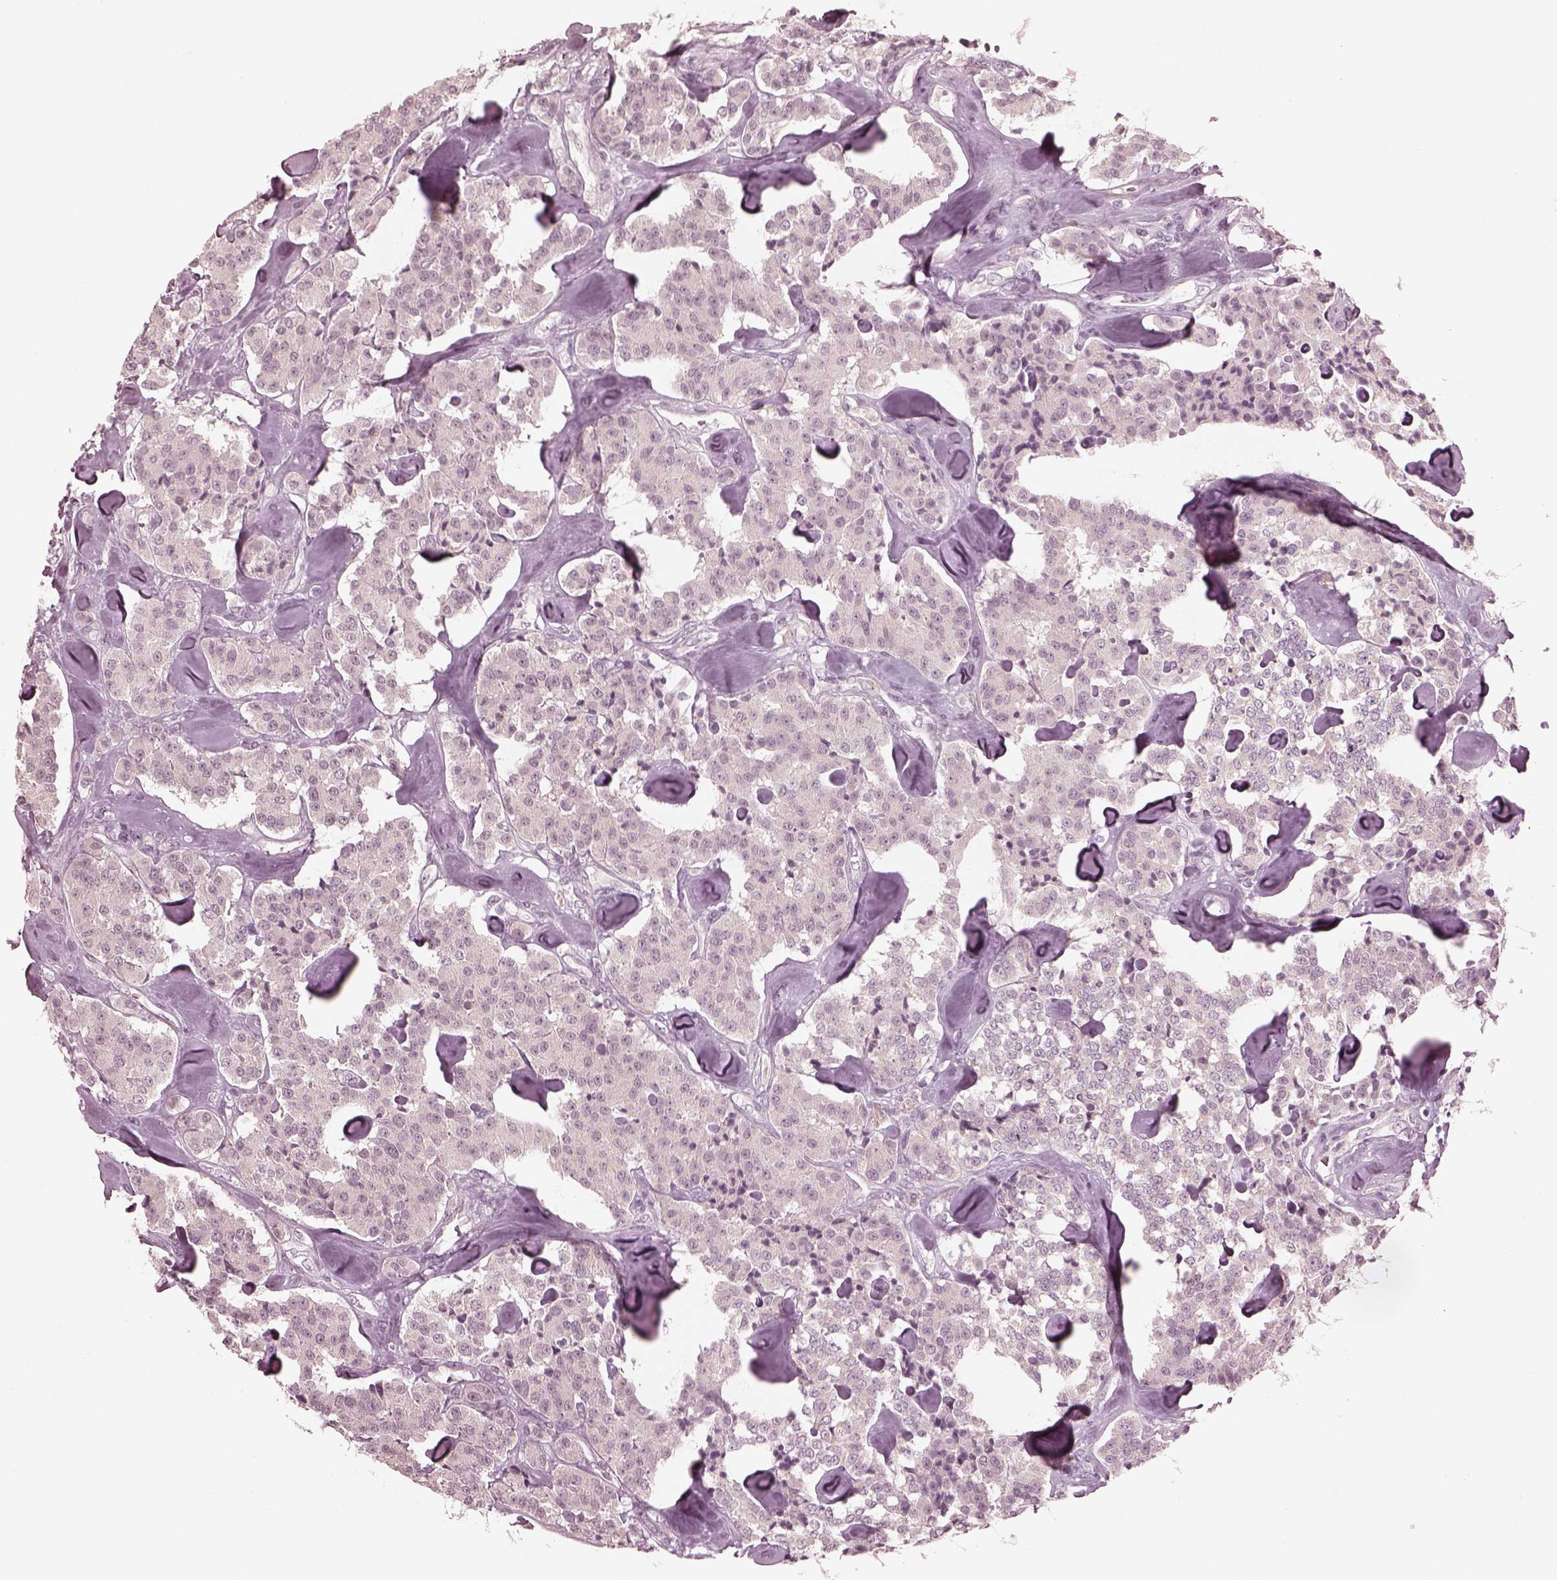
{"staining": {"intensity": "negative", "quantity": "none", "location": "none"}, "tissue": "carcinoid", "cell_type": "Tumor cells", "image_type": "cancer", "snomed": [{"axis": "morphology", "description": "Carcinoid, malignant, NOS"}, {"axis": "topography", "description": "Pancreas"}], "caption": "This is an immunohistochemistry histopathology image of malignant carcinoid. There is no staining in tumor cells.", "gene": "CCDC170", "patient": {"sex": "male", "age": 41}}